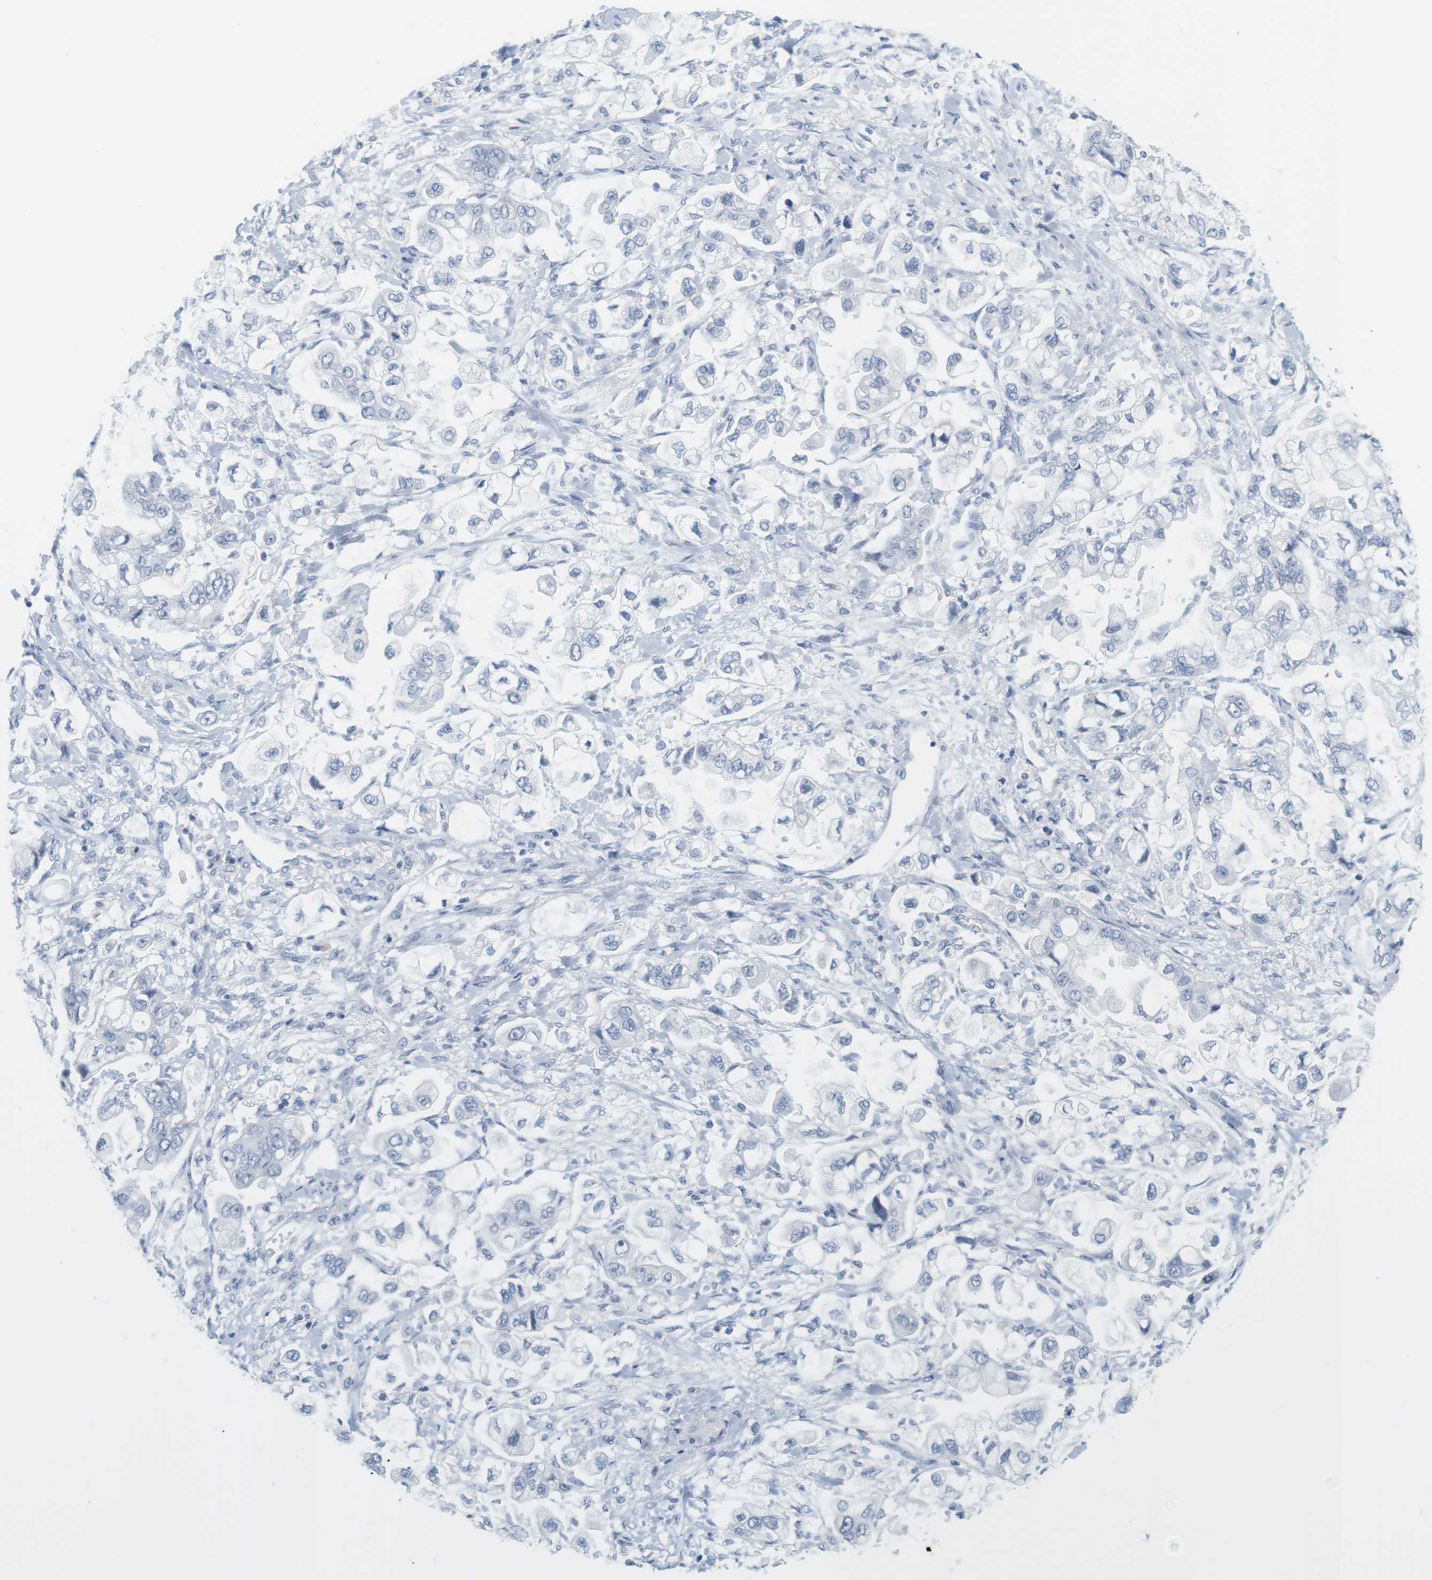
{"staining": {"intensity": "negative", "quantity": "none", "location": "none"}, "tissue": "stomach cancer", "cell_type": "Tumor cells", "image_type": "cancer", "snomed": [{"axis": "morphology", "description": "Normal tissue, NOS"}, {"axis": "morphology", "description": "Adenocarcinoma, NOS"}, {"axis": "topography", "description": "Stomach"}], "caption": "IHC of stomach cancer shows no positivity in tumor cells. (Stains: DAB immunohistochemistry with hematoxylin counter stain, Microscopy: brightfield microscopy at high magnification).", "gene": "OPRM1", "patient": {"sex": "male", "age": 62}}